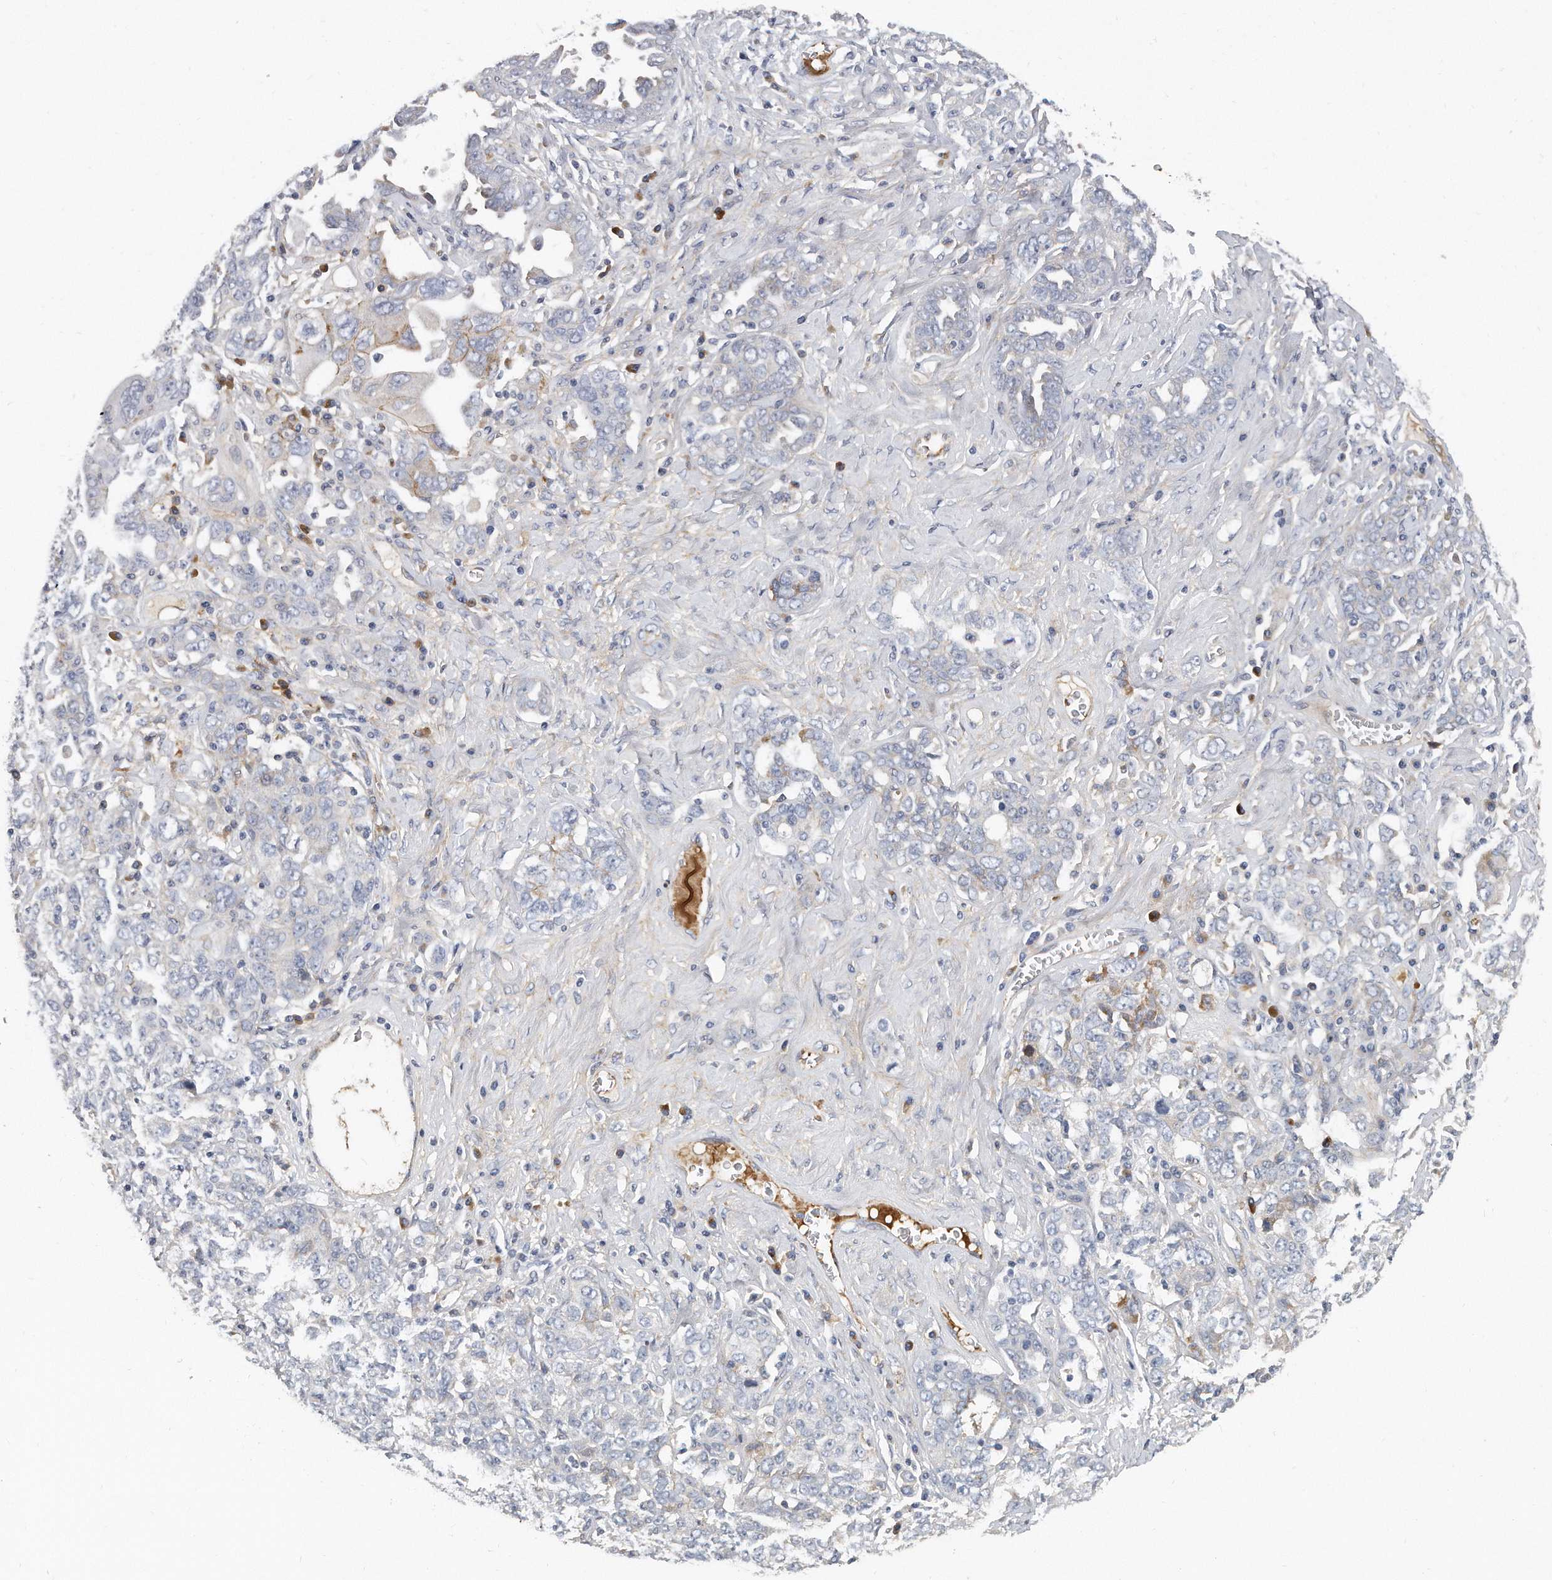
{"staining": {"intensity": "negative", "quantity": "none", "location": "none"}, "tissue": "ovarian cancer", "cell_type": "Tumor cells", "image_type": "cancer", "snomed": [{"axis": "morphology", "description": "Carcinoma, endometroid"}, {"axis": "topography", "description": "Ovary"}], "caption": "Ovarian endometroid carcinoma was stained to show a protein in brown. There is no significant positivity in tumor cells.", "gene": "PLEKHA6", "patient": {"sex": "female", "age": 62}}